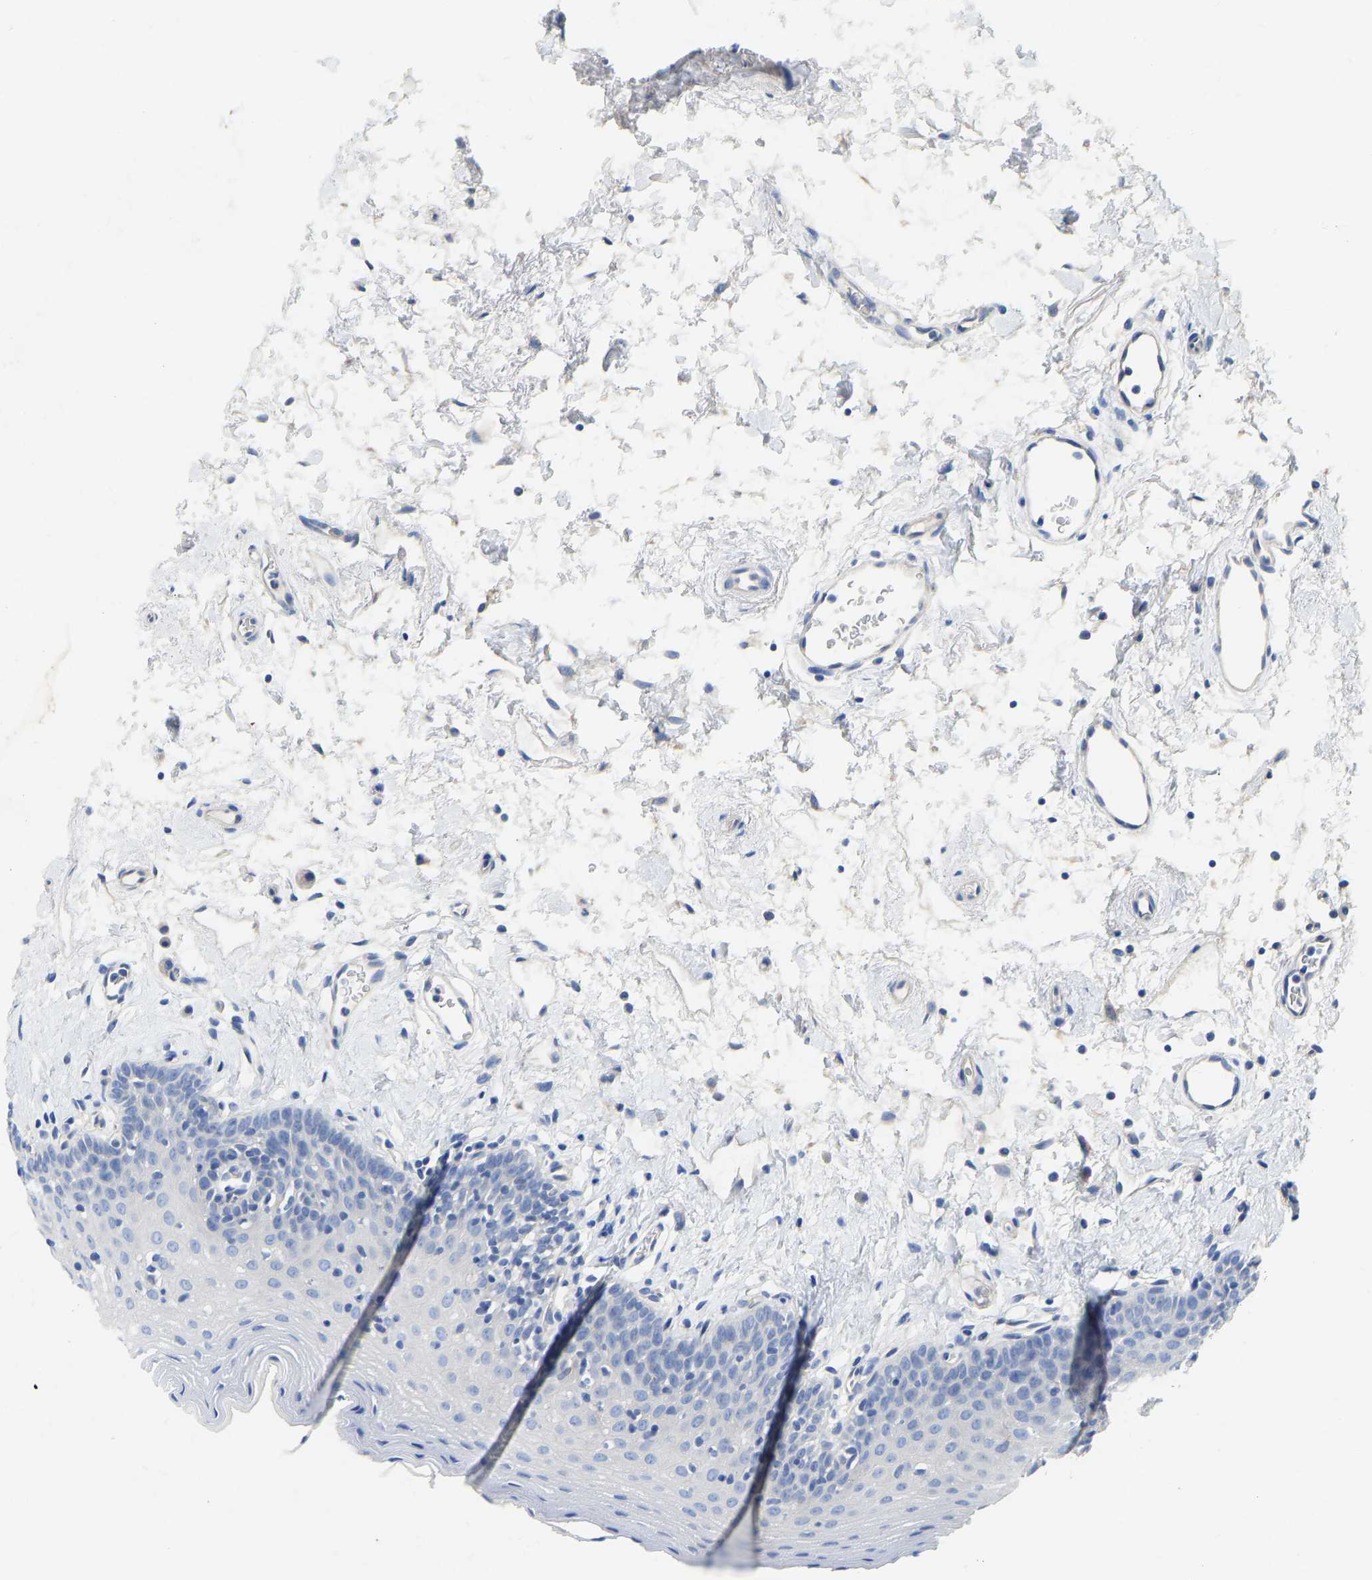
{"staining": {"intensity": "negative", "quantity": "none", "location": "none"}, "tissue": "oral mucosa", "cell_type": "Squamous epithelial cells", "image_type": "normal", "snomed": [{"axis": "morphology", "description": "Normal tissue, NOS"}, {"axis": "topography", "description": "Oral tissue"}], "caption": "IHC of normal human oral mucosa demonstrates no staining in squamous epithelial cells.", "gene": "CHAD", "patient": {"sex": "male", "age": 66}}